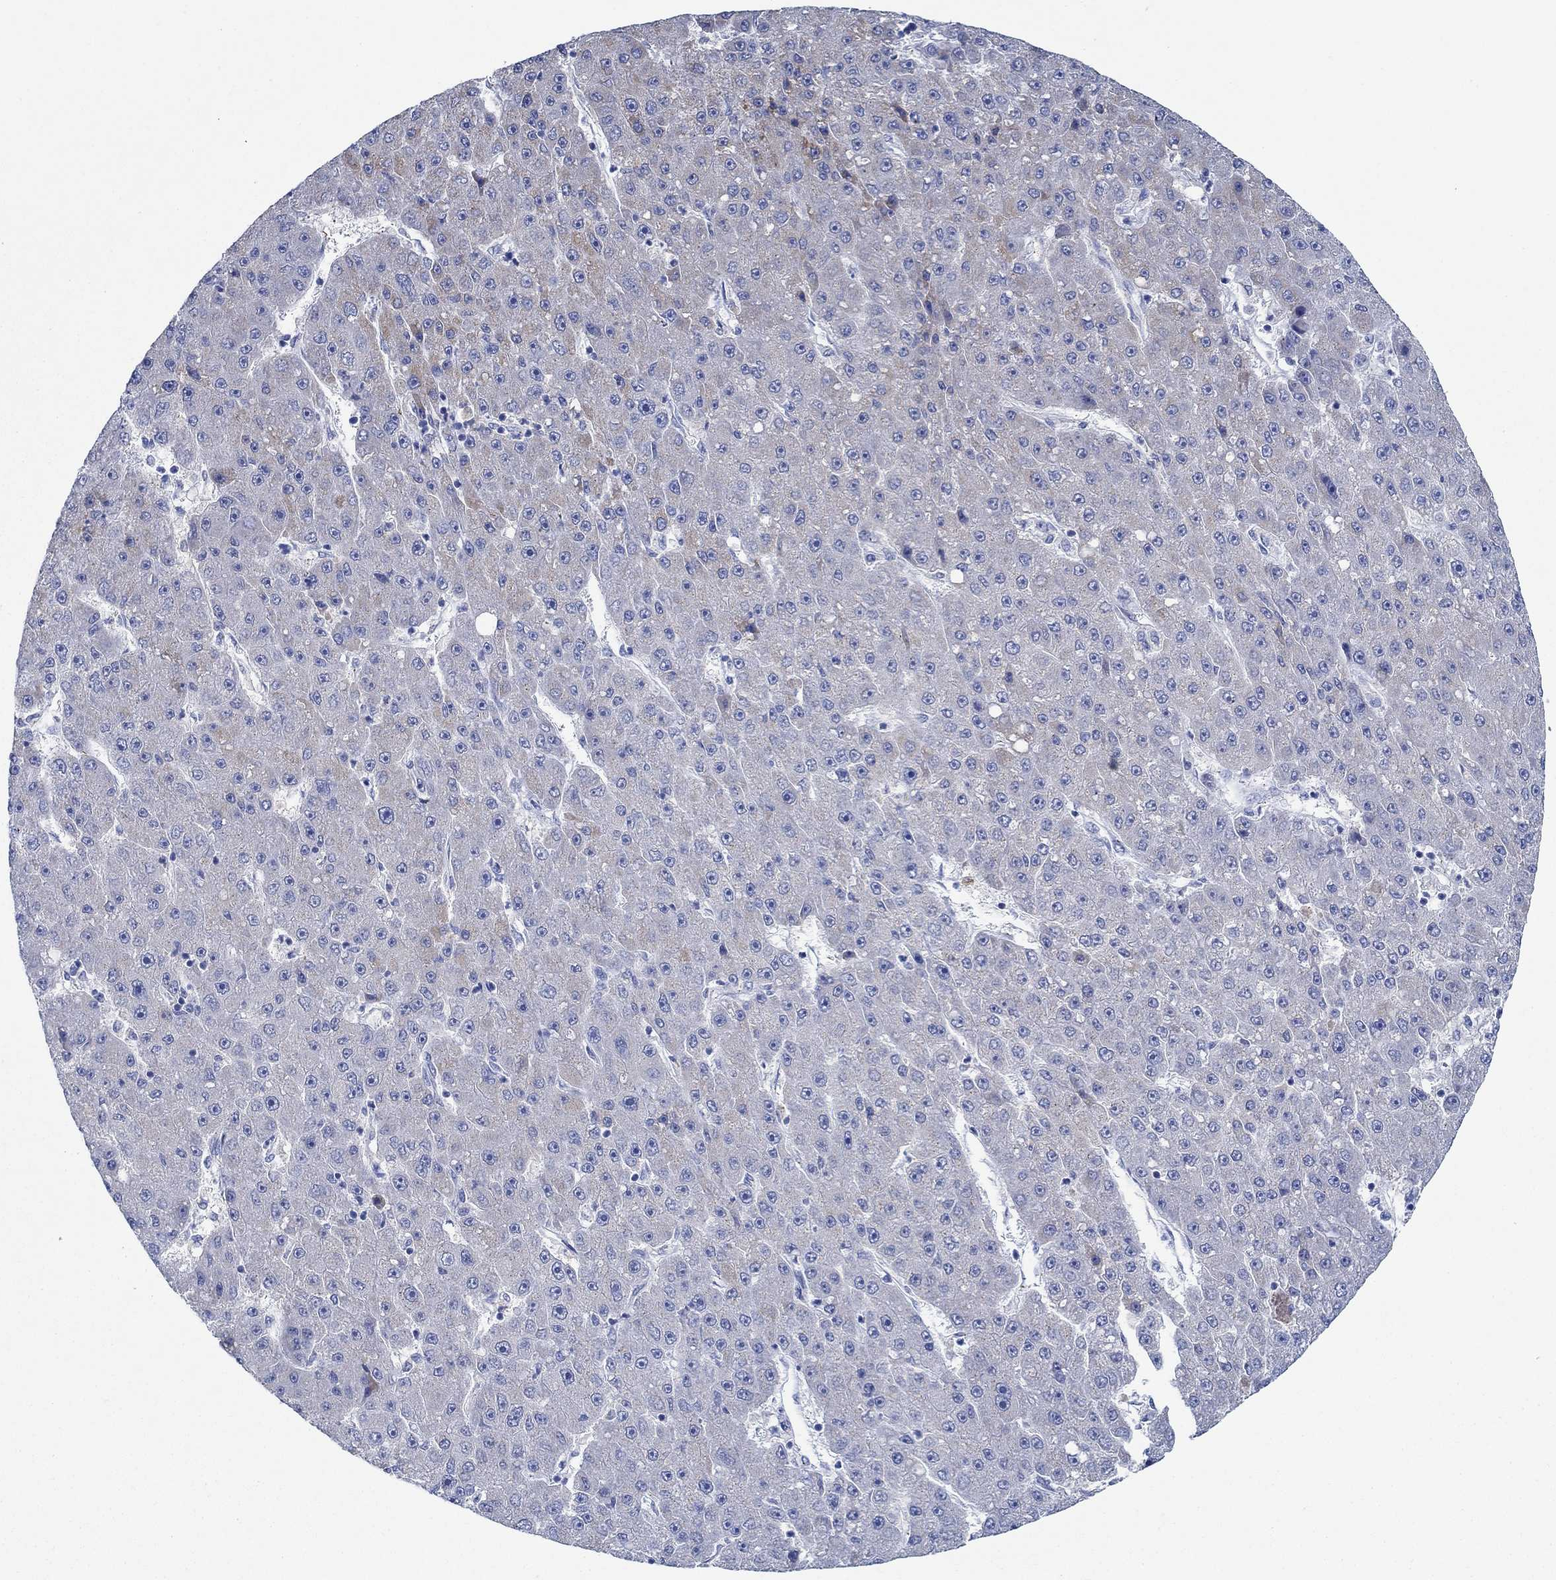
{"staining": {"intensity": "negative", "quantity": "none", "location": "none"}, "tissue": "liver cancer", "cell_type": "Tumor cells", "image_type": "cancer", "snomed": [{"axis": "morphology", "description": "Carcinoma, Hepatocellular, NOS"}, {"axis": "topography", "description": "Liver"}], "caption": "Photomicrograph shows no protein staining in tumor cells of hepatocellular carcinoma (liver) tissue. (DAB immunohistochemistry with hematoxylin counter stain).", "gene": "CPM", "patient": {"sex": "male", "age": 67}}